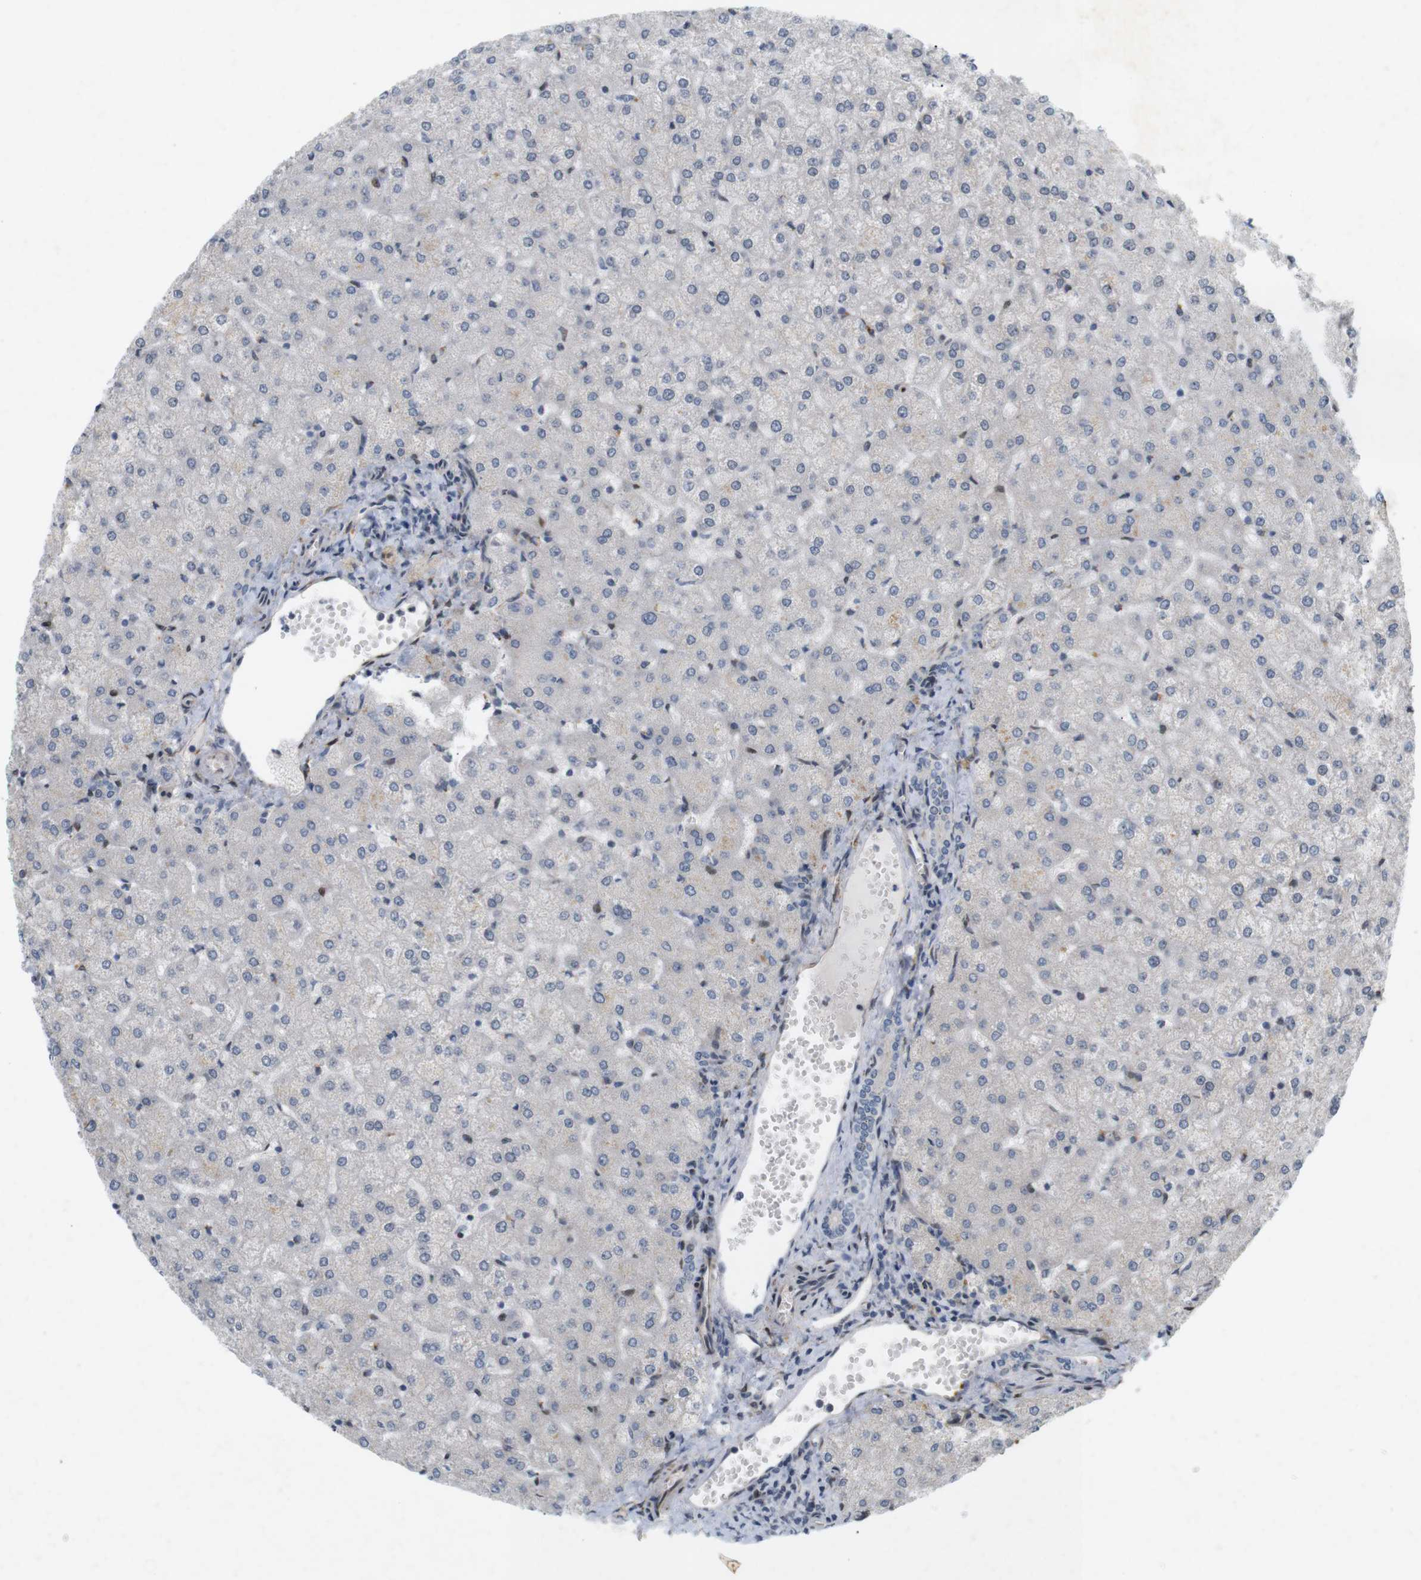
{"staining": {"intensity": "negative", "quantity": "none", "location": "none"}, "tissue": "liver", "cell_type": "Cholangiocytes", "image_type": "normal", "snomed": [{"axis": "morphology", "description": "Normal tissue, NOS"}, {"axis": "topography", "description": "Liver"}], "caption": "The micrograph reveals no significant positivity in cholangiocytes of liver.", "gene": "PPP1R14A", "patient": {"sex": "female", "age": 32}}